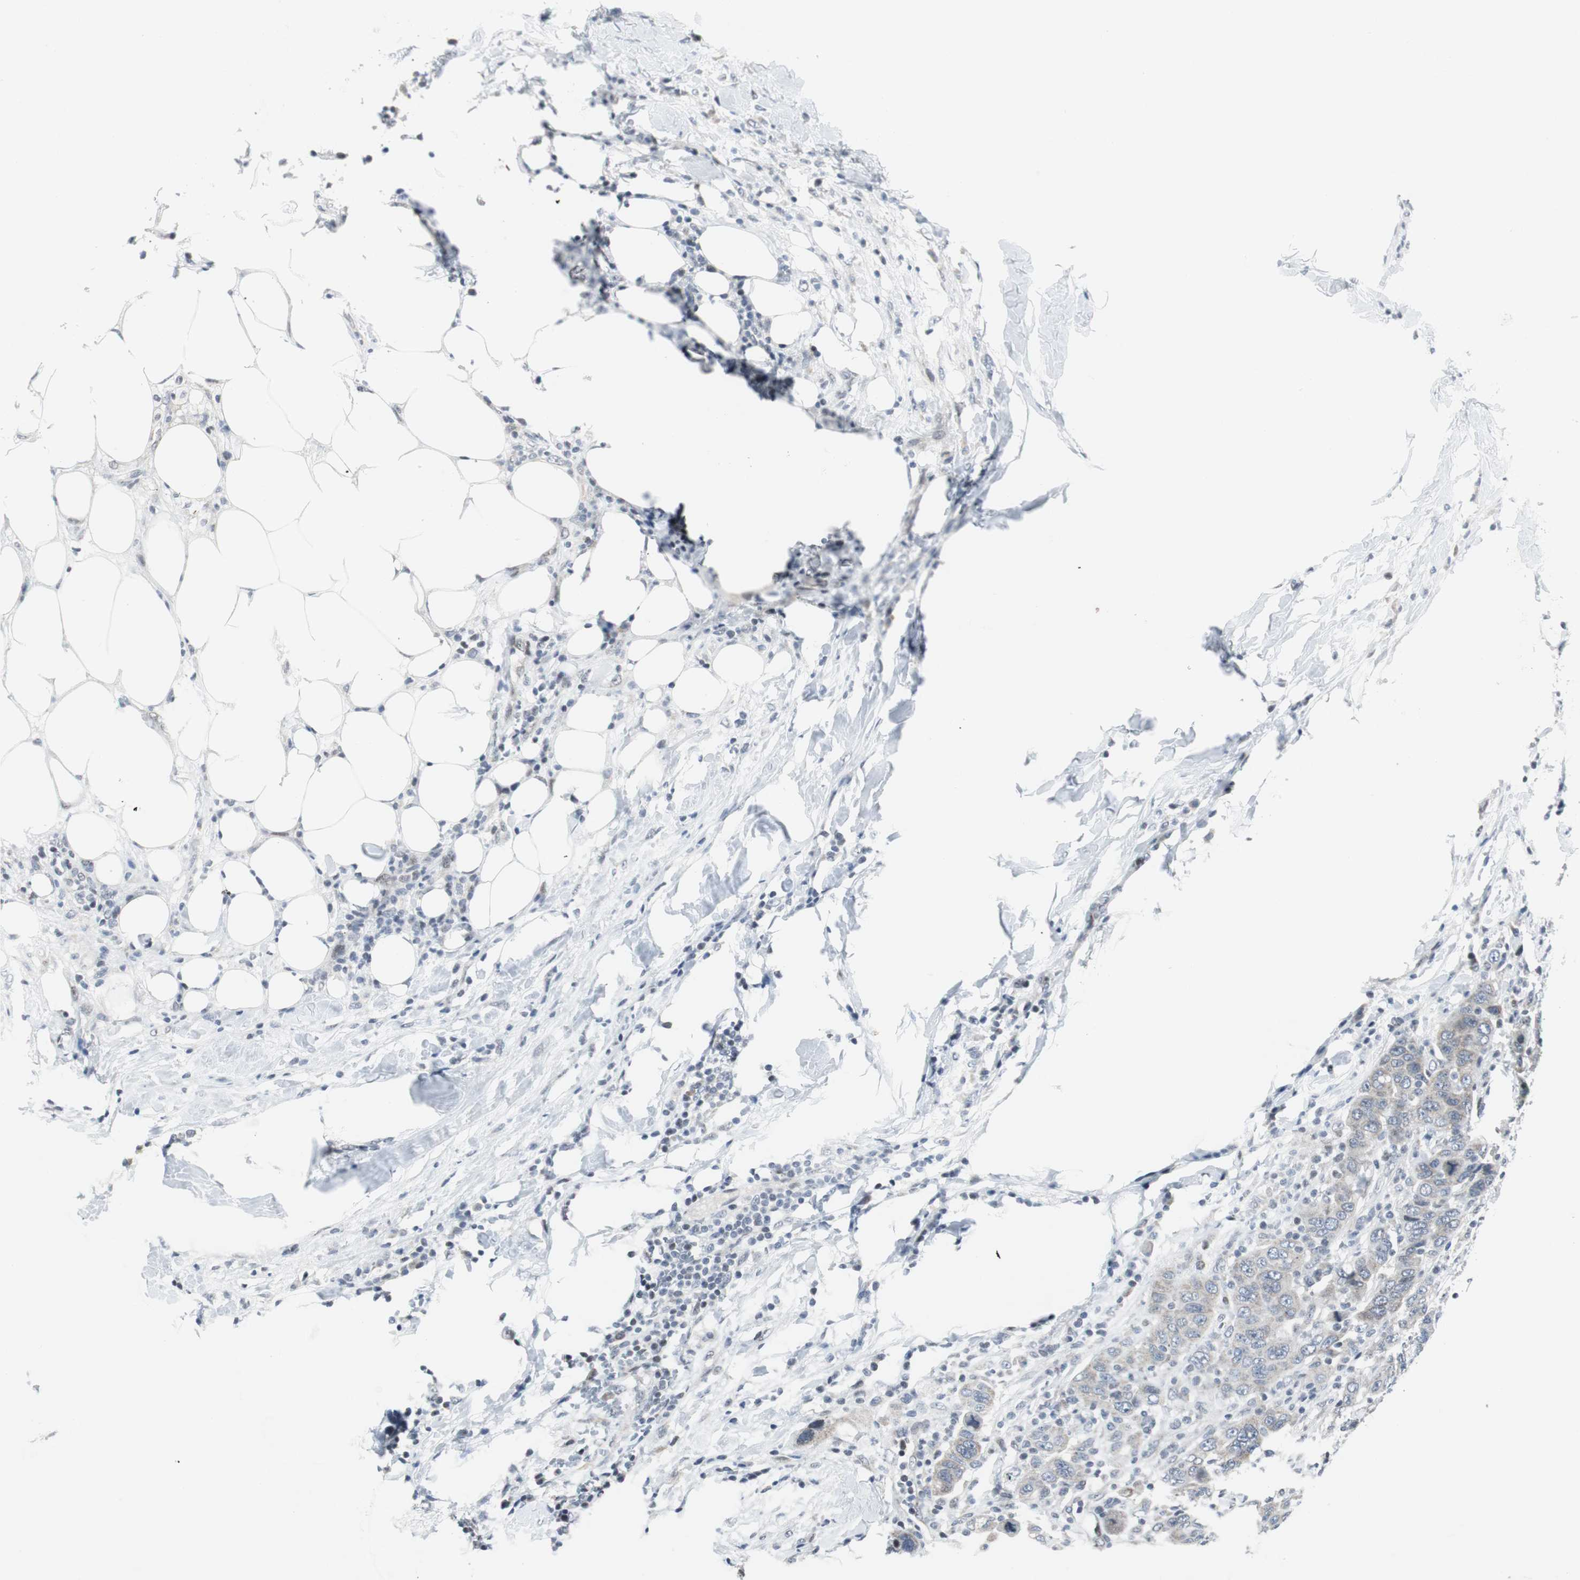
{"staining": {"intensity": "weak", "quantity": "<25%", "location": "cytoplasmic/membranous"}, "tissue": "breast cancer", "cell_type": "Tumor cells", "image_type": "cancer", "snomed": [{"axis": "morphology", "description": "Duct carcinoma"}, {"axis": "topography", "description": "Breast"}], "caption": "High power microscopy photomicrograph of an immunohistochemistry photomicrograph of breast cancer (infiltrating ductal carcinoma), revealing no significant expression in tumor cells.", "gene": "MTA1", "patient": {"sex": "female", "age": 37}}